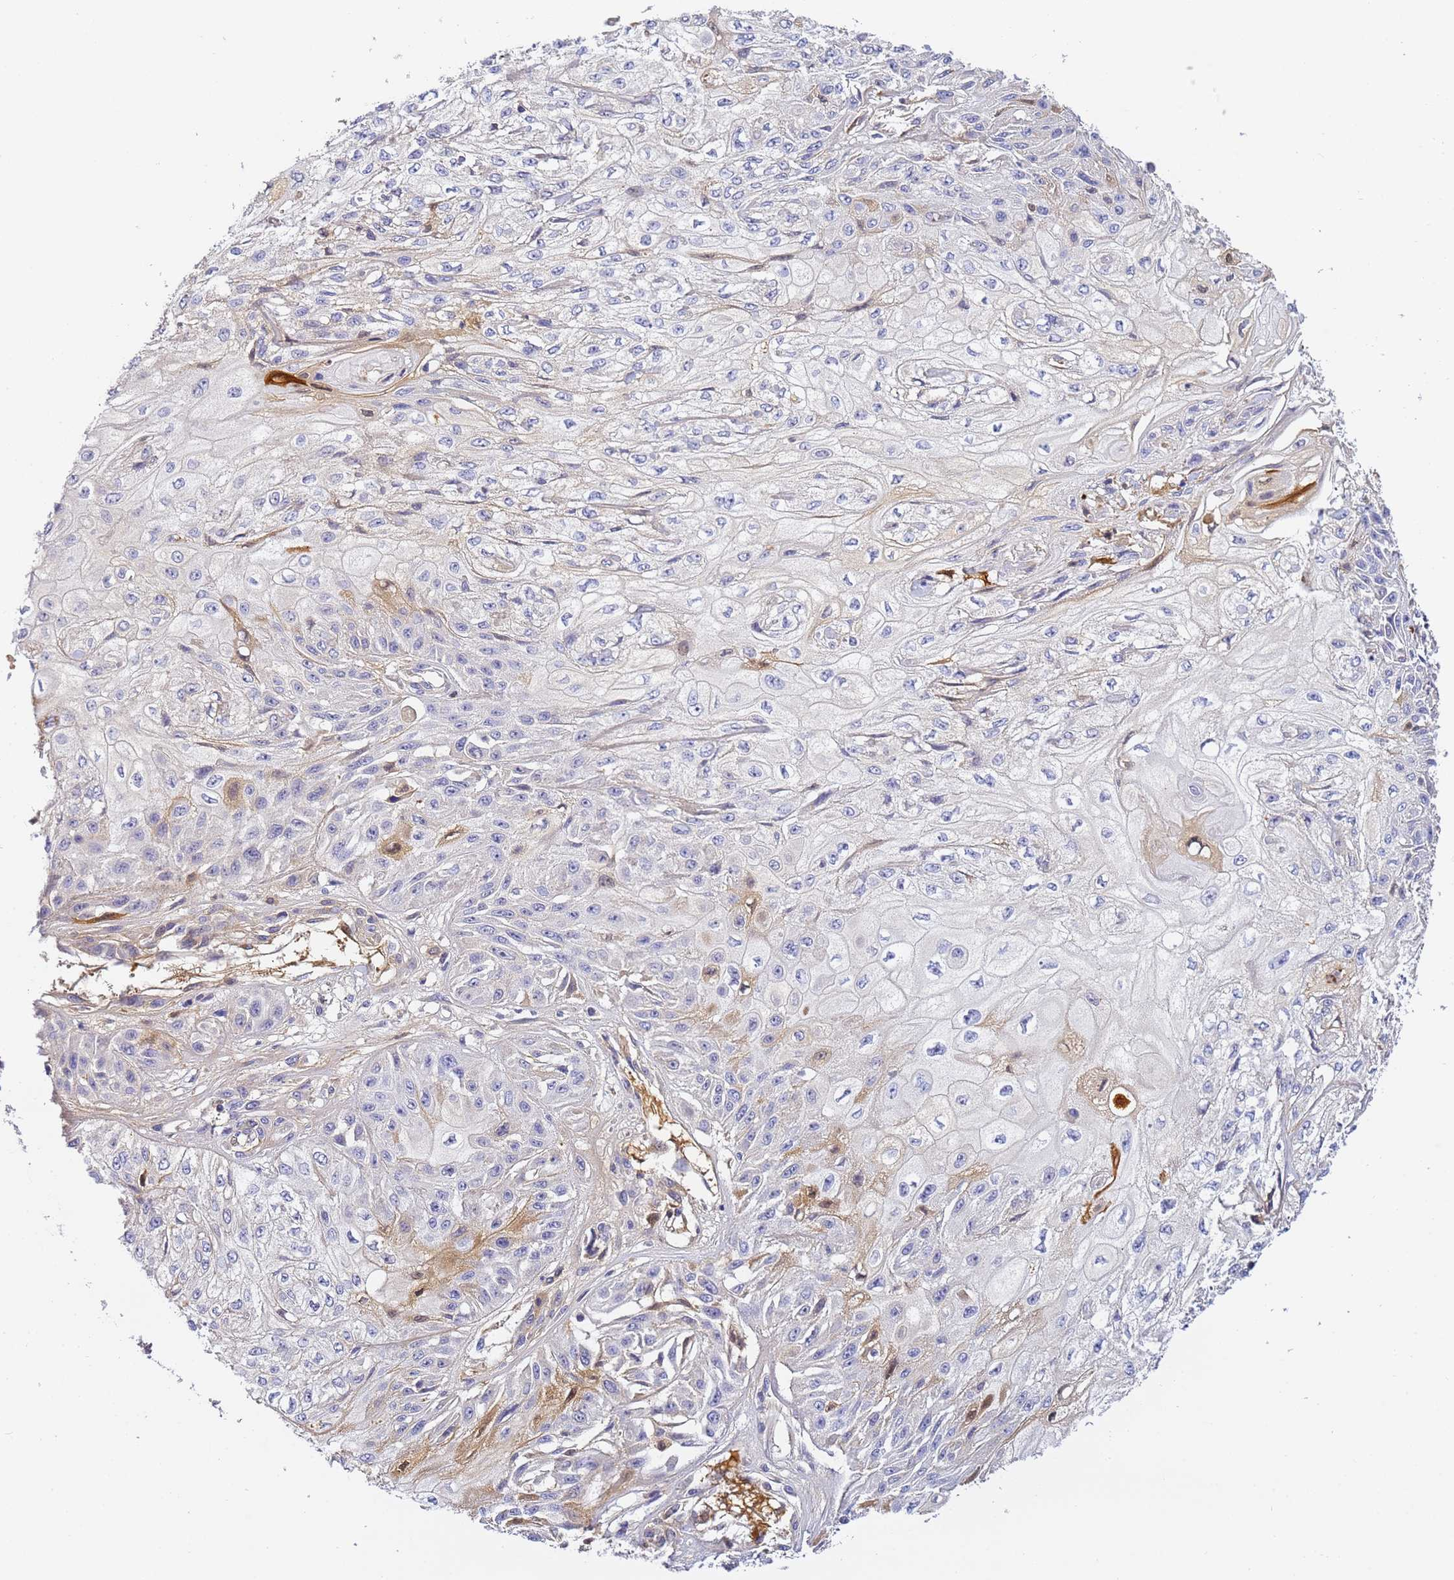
{"staining": {"intensity": "moderate", "quantity": "<25%", "location": "cytoplasmic/membranous"}, "tissue": "skin cancer", "cell_type": "Tumor cells", "image_type": "cancer", "snomed": [{"axis": "morphology", "description": "Squamous cell carcinoma, NOS"}, {"axis": "morphology", "description": "Squamous cell carcinoma, metastatic, NOS"}, {"axis": "topography", "description": "Skin"}, {"axis": "topography", "description": "Lymph node"}], "caption": "The immunohistochemical stain highlights moderate cytoplasmic/membranous positivity in tumor cells of skin cancer tissue.", "gene": "CFH", "patient": {"sex": "male", "age": 75}}